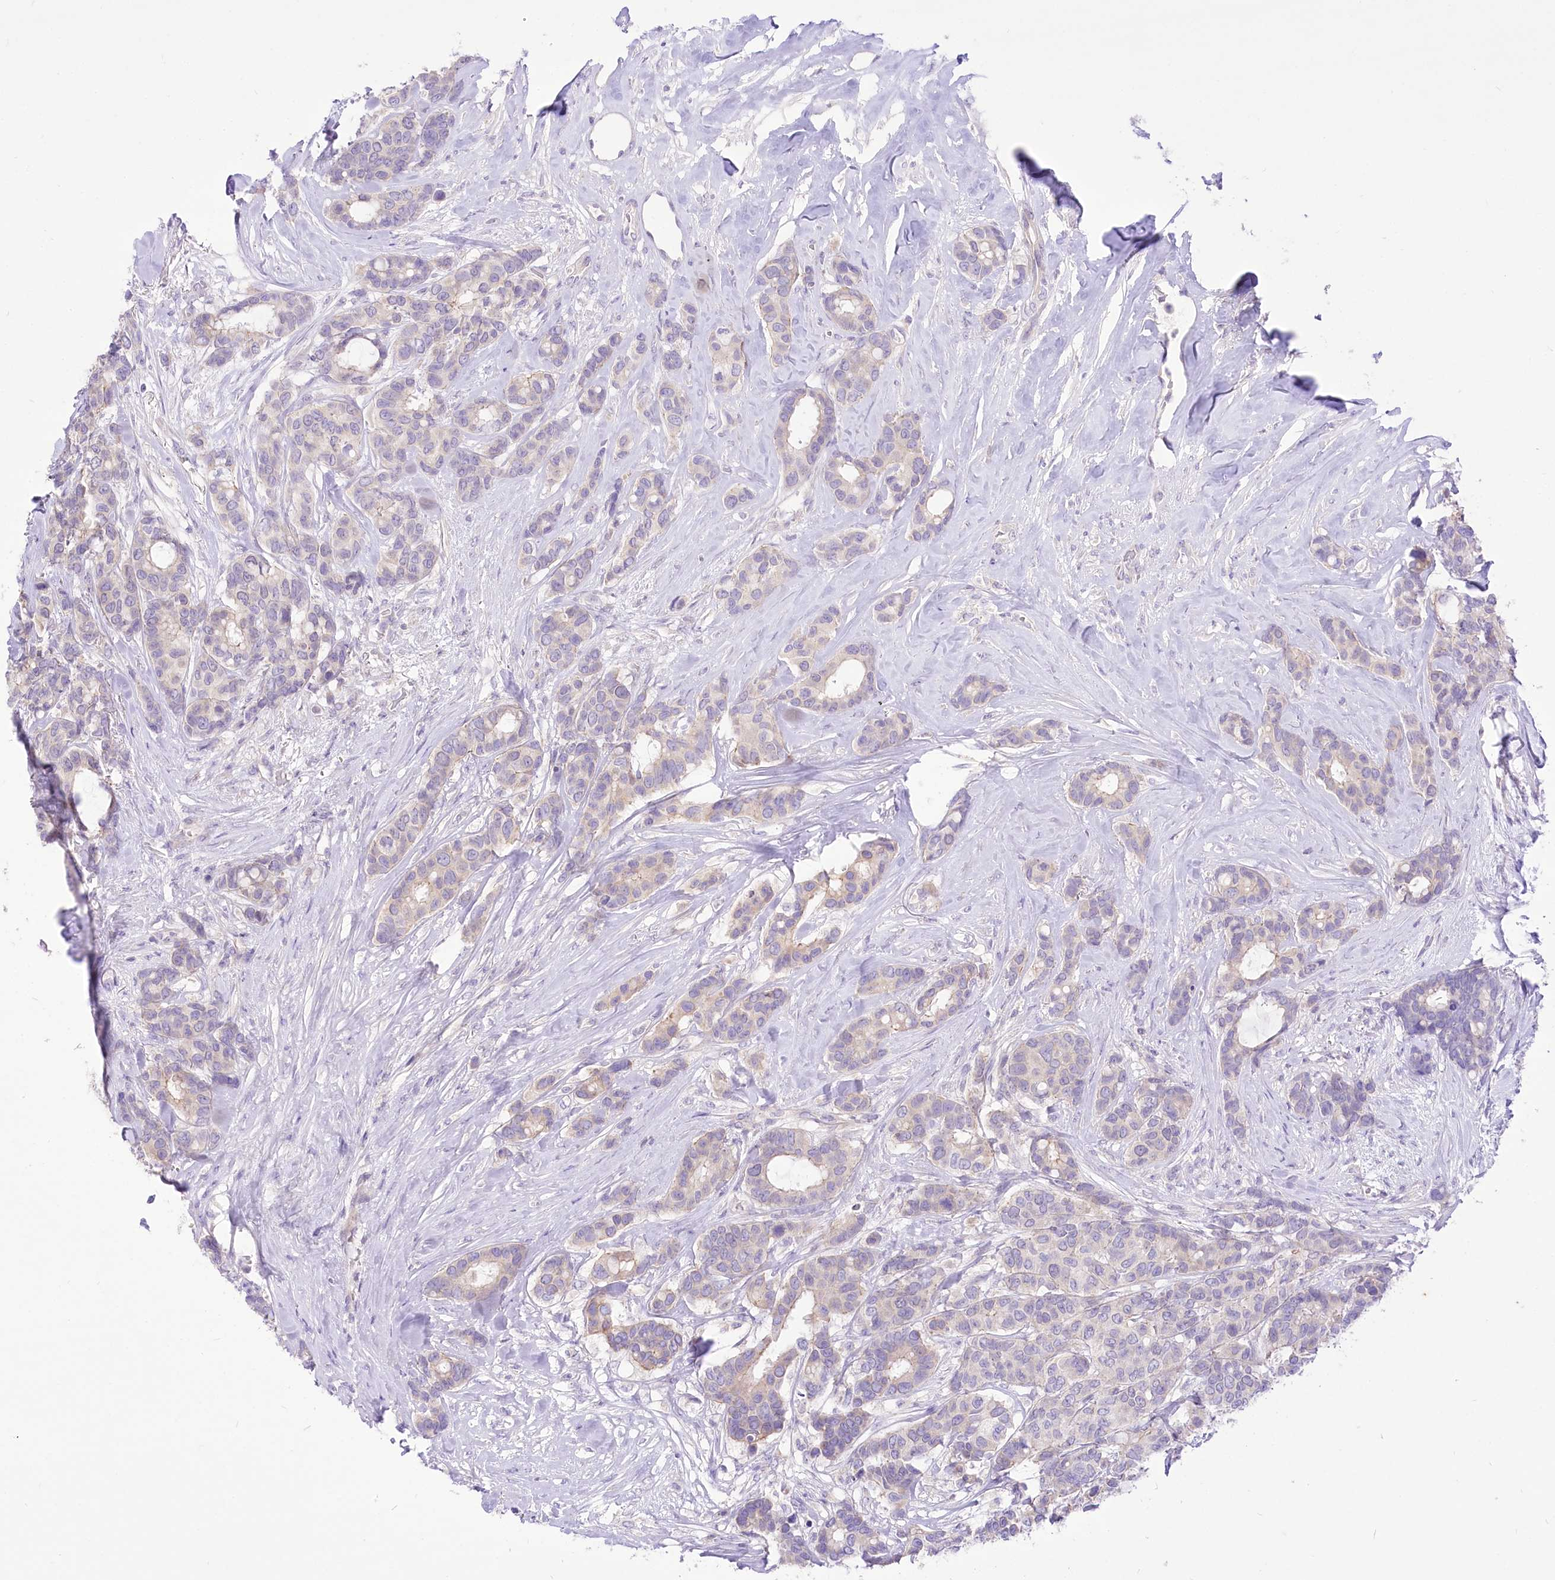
{"staining": {"intensity": "negative", "quantity": "none", "location": "none"}, "tissue": "breast cancer", "cell_type": "Tumor cells", "image_type": "cancer", "snomed": [{"axis": "morphology", "description": "Duct carcinoma"}, {"axis": "topography", "description": "Breast"}], "caption": "High magnification brightfield microscopy of breast cancer (infiltrating ductal carcinoma) stained with DAB (brown) and counterstained with hematoxylin (blue): tumor cells show no significant staining. Brightfield microscopy of IHC stained with DAB (3,3'-diaminobenzidine) (brown) and hematoxylin (blue), captured at high magnification.", "gene": "HELT", "patient": {"sex": "female", "age": 87}}